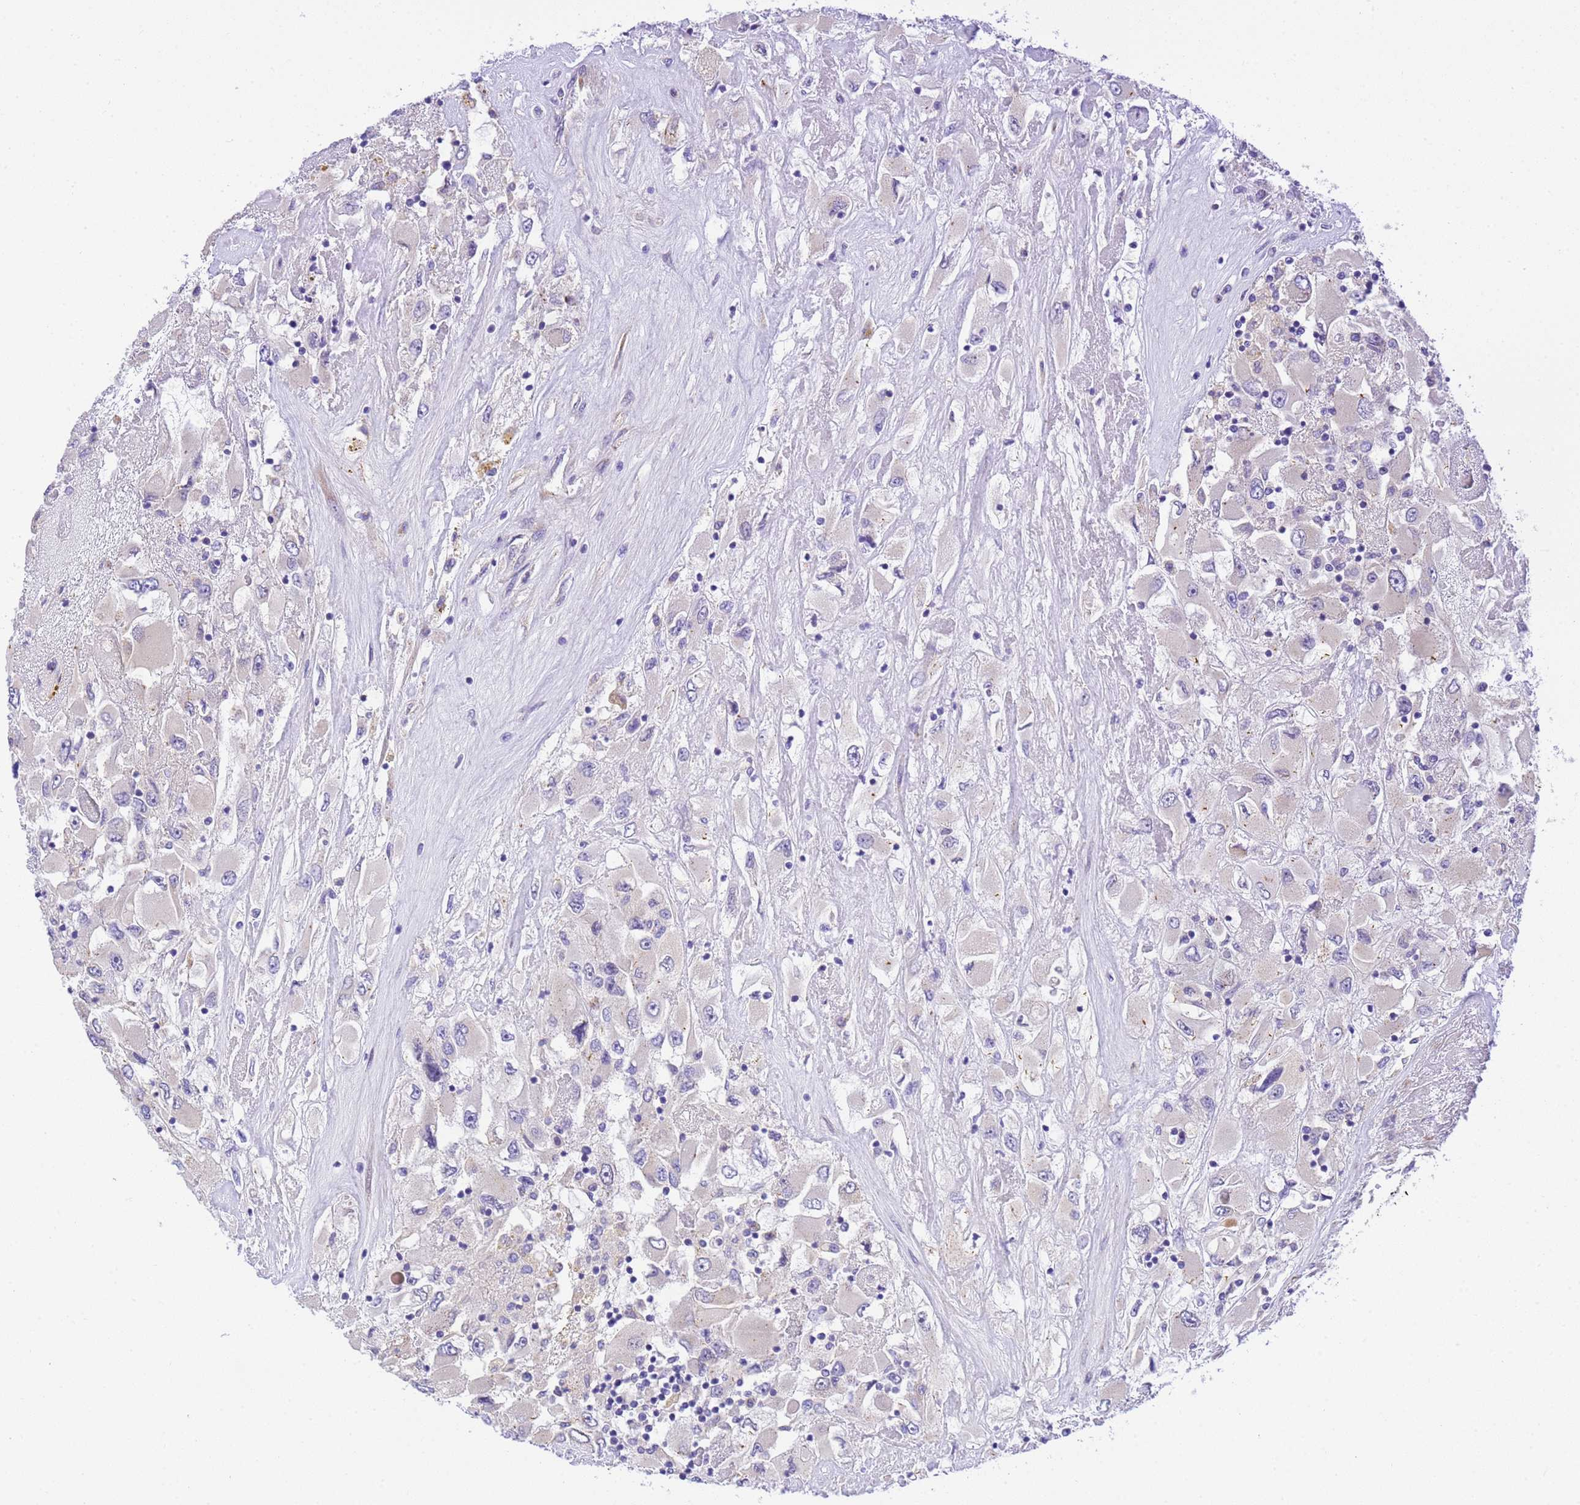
{"staining": {"intensity": "negative", "quantity": "none", "location": "none"}, "tissue": "renal cancer", "cell_type": "Tumor cells", "image_type": "cancer", "snomed": [{"axis": "morphology", "description": "Adenocarcinoma, NOS"}, {"axis": "topography", "description": "Kidney"}], "caption": "Immunohistochemistry (IHC) image of neoplastic tissue: human renal cancer stained with DAB (3,3'-diaminobenzidine) reveals no significant protein positivity in tumor cells. (DAB IHC with hematoxylin counter stain).", "gene": "RHBDD3", "patient": {"sex": "female", "age": 52}}